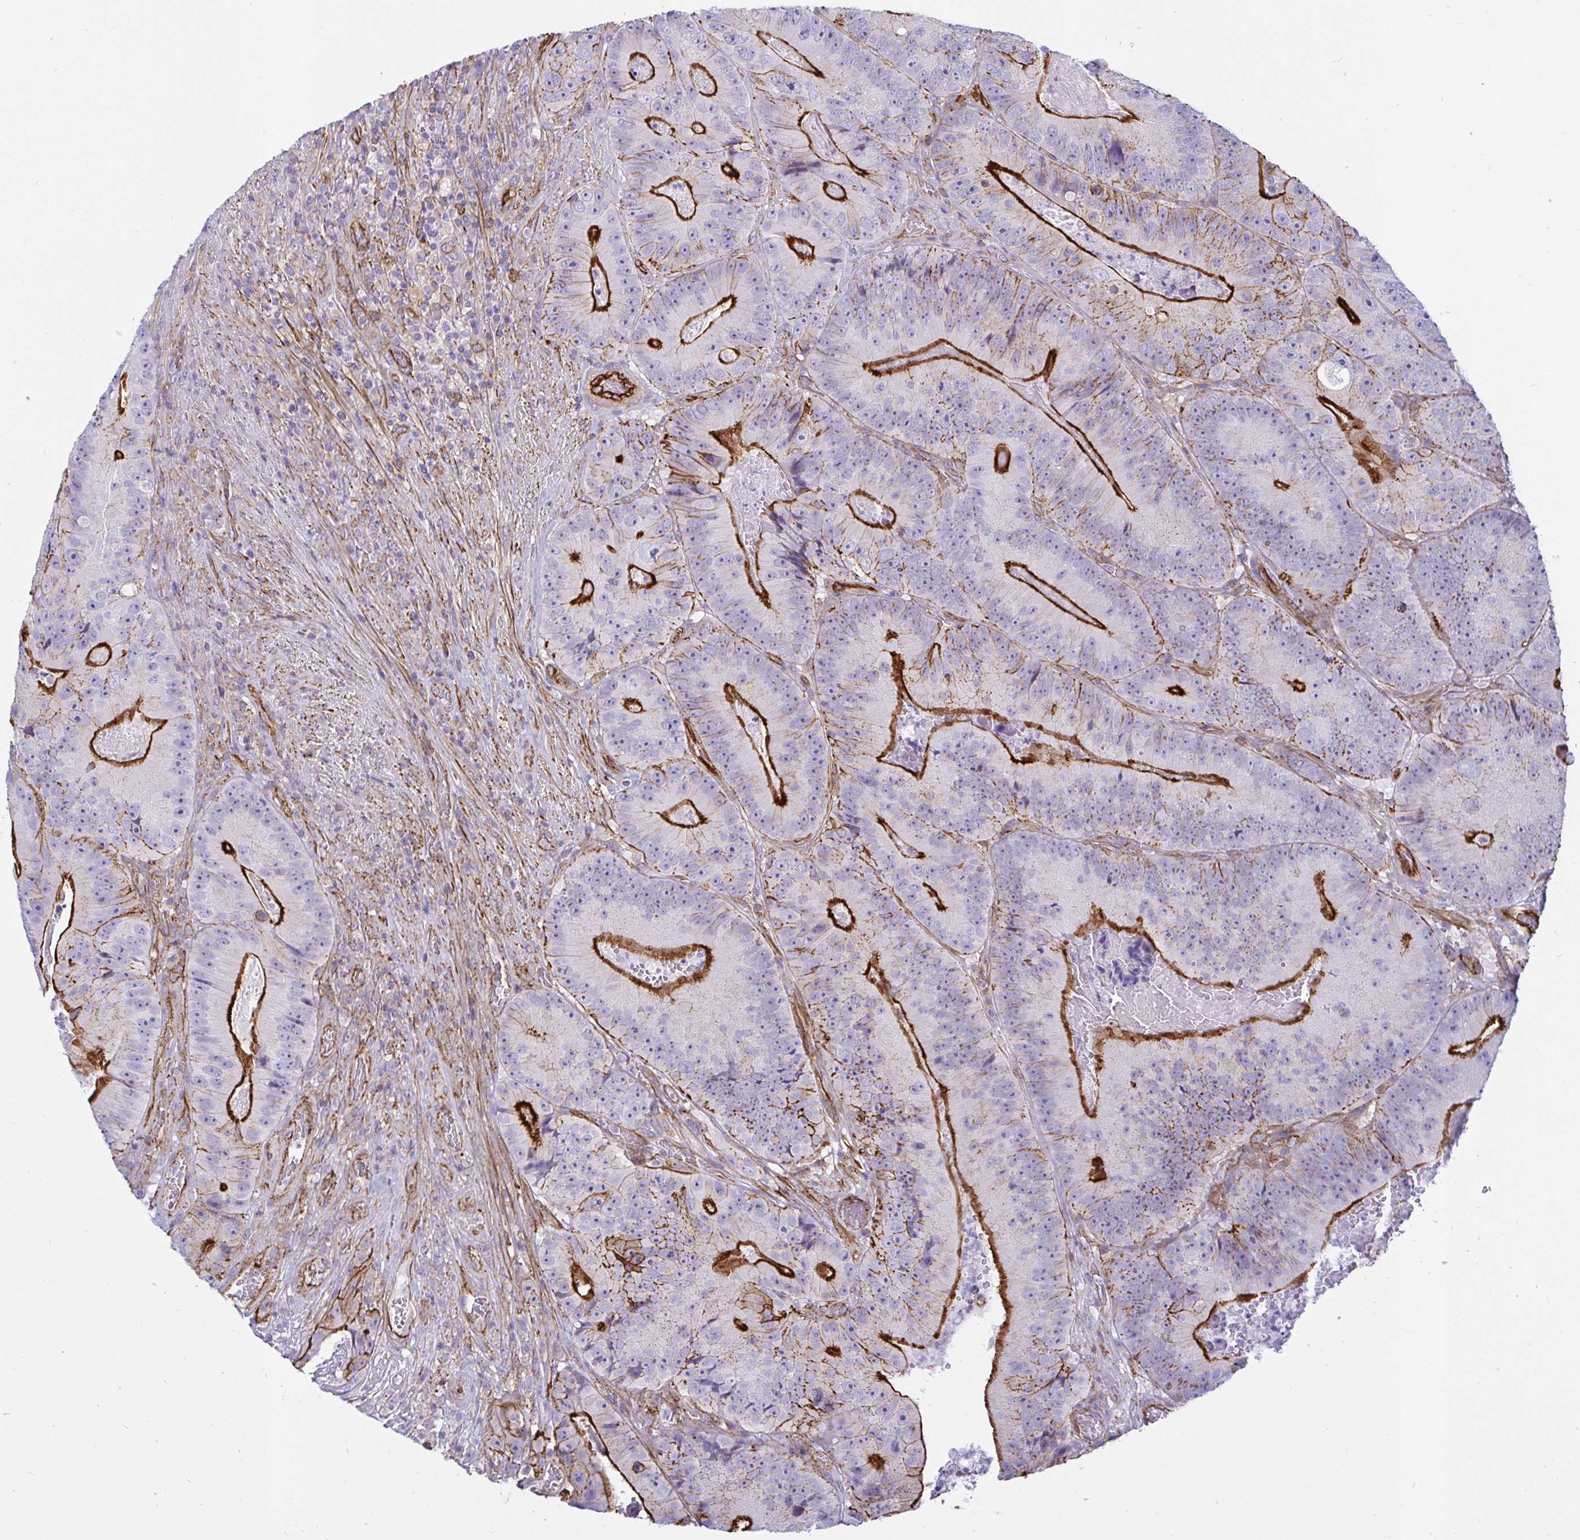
{"staining": {"intensity": "strong", "quantity": "25%-75%", "location": "cytoplasmic/membranous"}, "tissue": "colorectal cancer", "cell_type": "Tumor cells", "image_type": "cancer", "snomed": [{"axis": "morphology", "description": "Adenocarcinoma, NOS"}, {"axis": "topography", "description": "Colon"}], "caption": "Protein staining of colorectal adenocarcinoma tissue displays strong cytoplasmic/membranous staining in about 25%-75% of tumor cells. Using DAB (3,3'-diaminobenzidine) (brown) and hematoxylin (blue) stains, captured at high magnification using brightfield microscopy.", "gene": "LIMA1", "patient": {"sex": "female", "age": 86}}